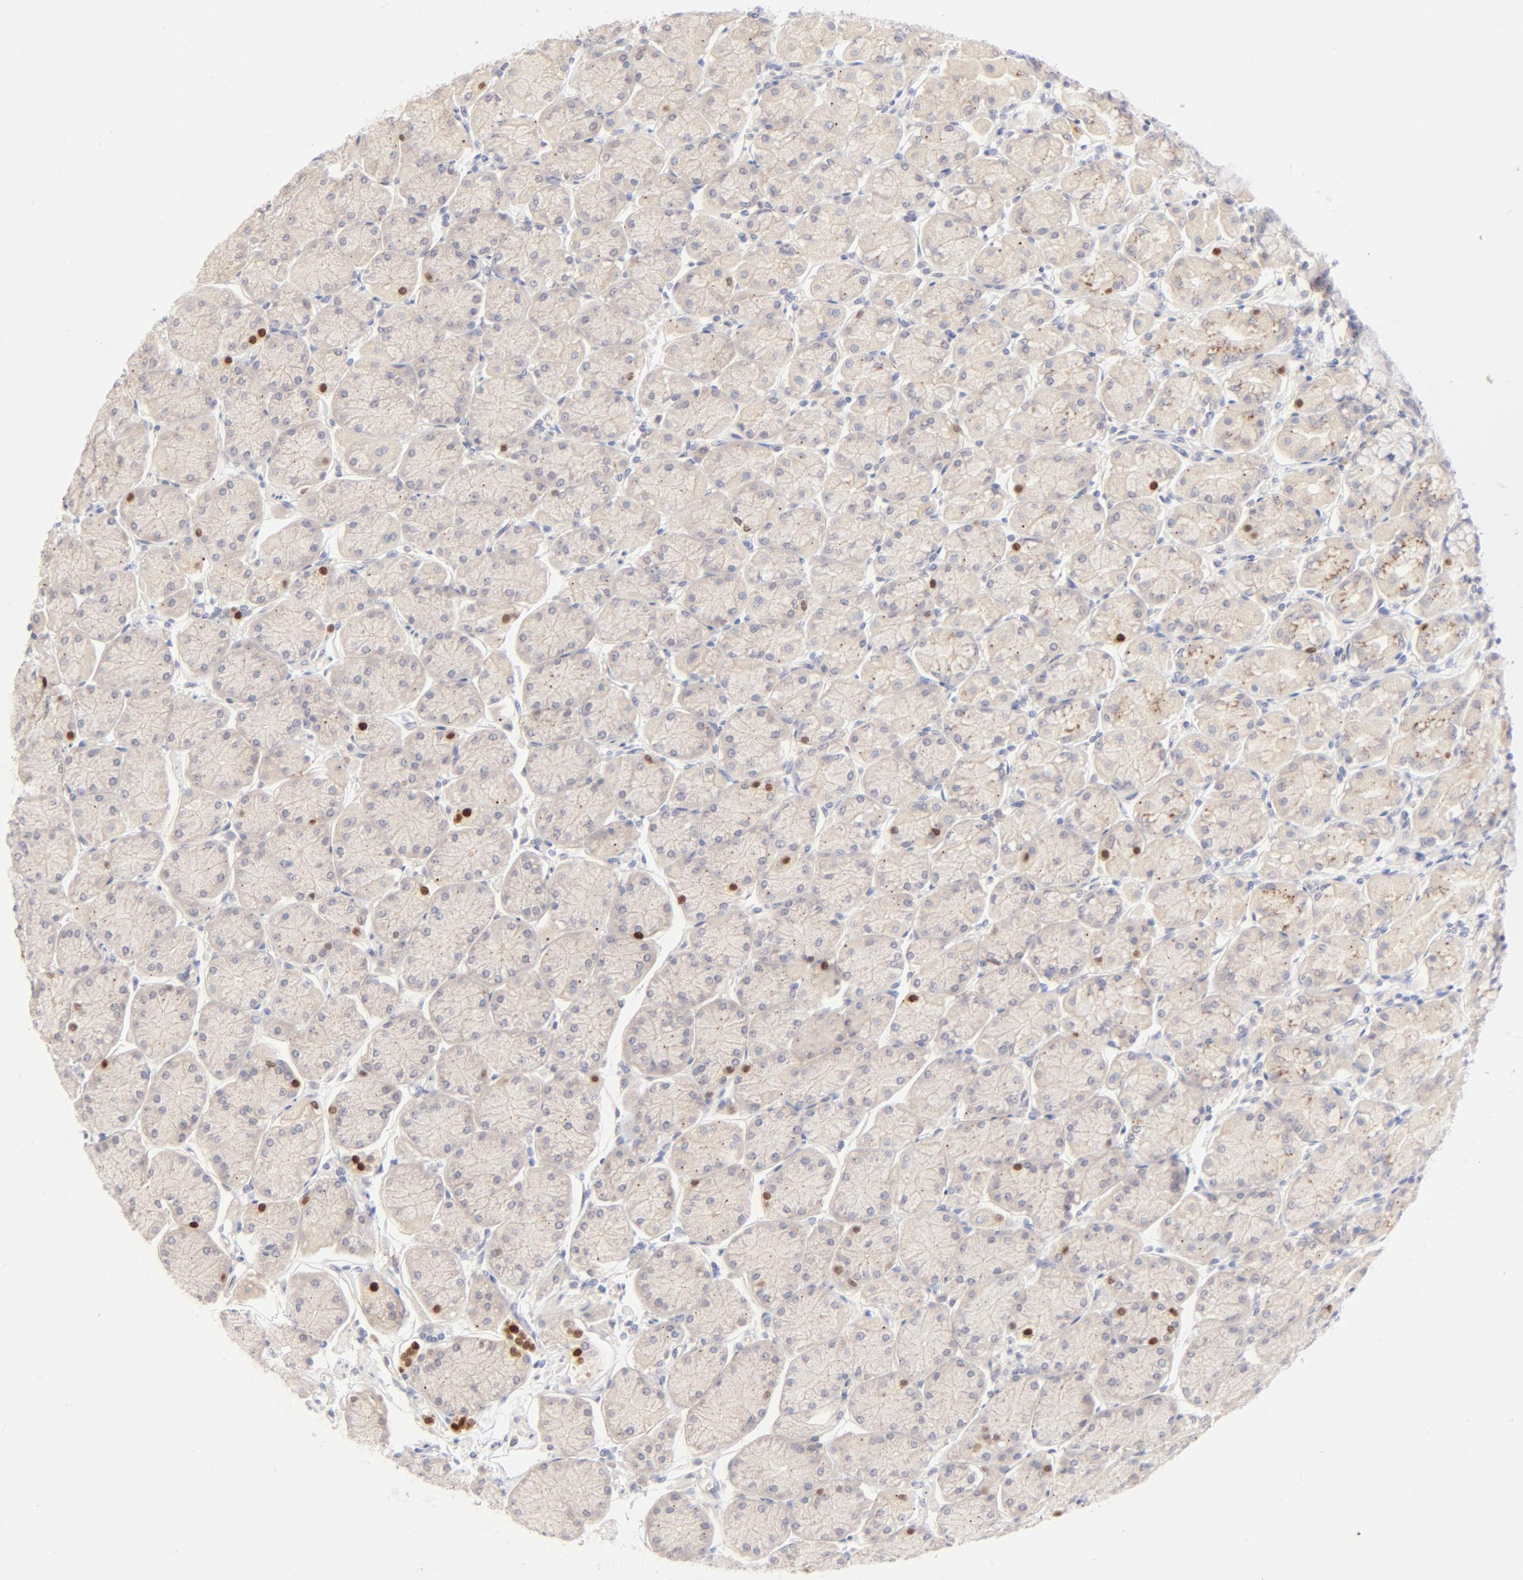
{"staining": {"intensity": "moderate", "quantity": "25%-75%", "location": "cytoplasmic/membranous"}, "tissue": "stomach", "cell_type": "Glandular cells", "image_type": "normal", "snomed": [{"axis": "morphology", "description": "Normal tissue, NOS"}, {"axis": "topography", "description": "Stomach, upper"}, {"axis": "topography", "description": "Stomach"}], "caption": "Immunohistochemistry (IHC) of benign stomach shows medium levels of moderate cytoplasmic/membranous expression in about 25%-75% of glandular cells.", "gene": "NKX2", "patient": {"sex": "male", "age": 76}}